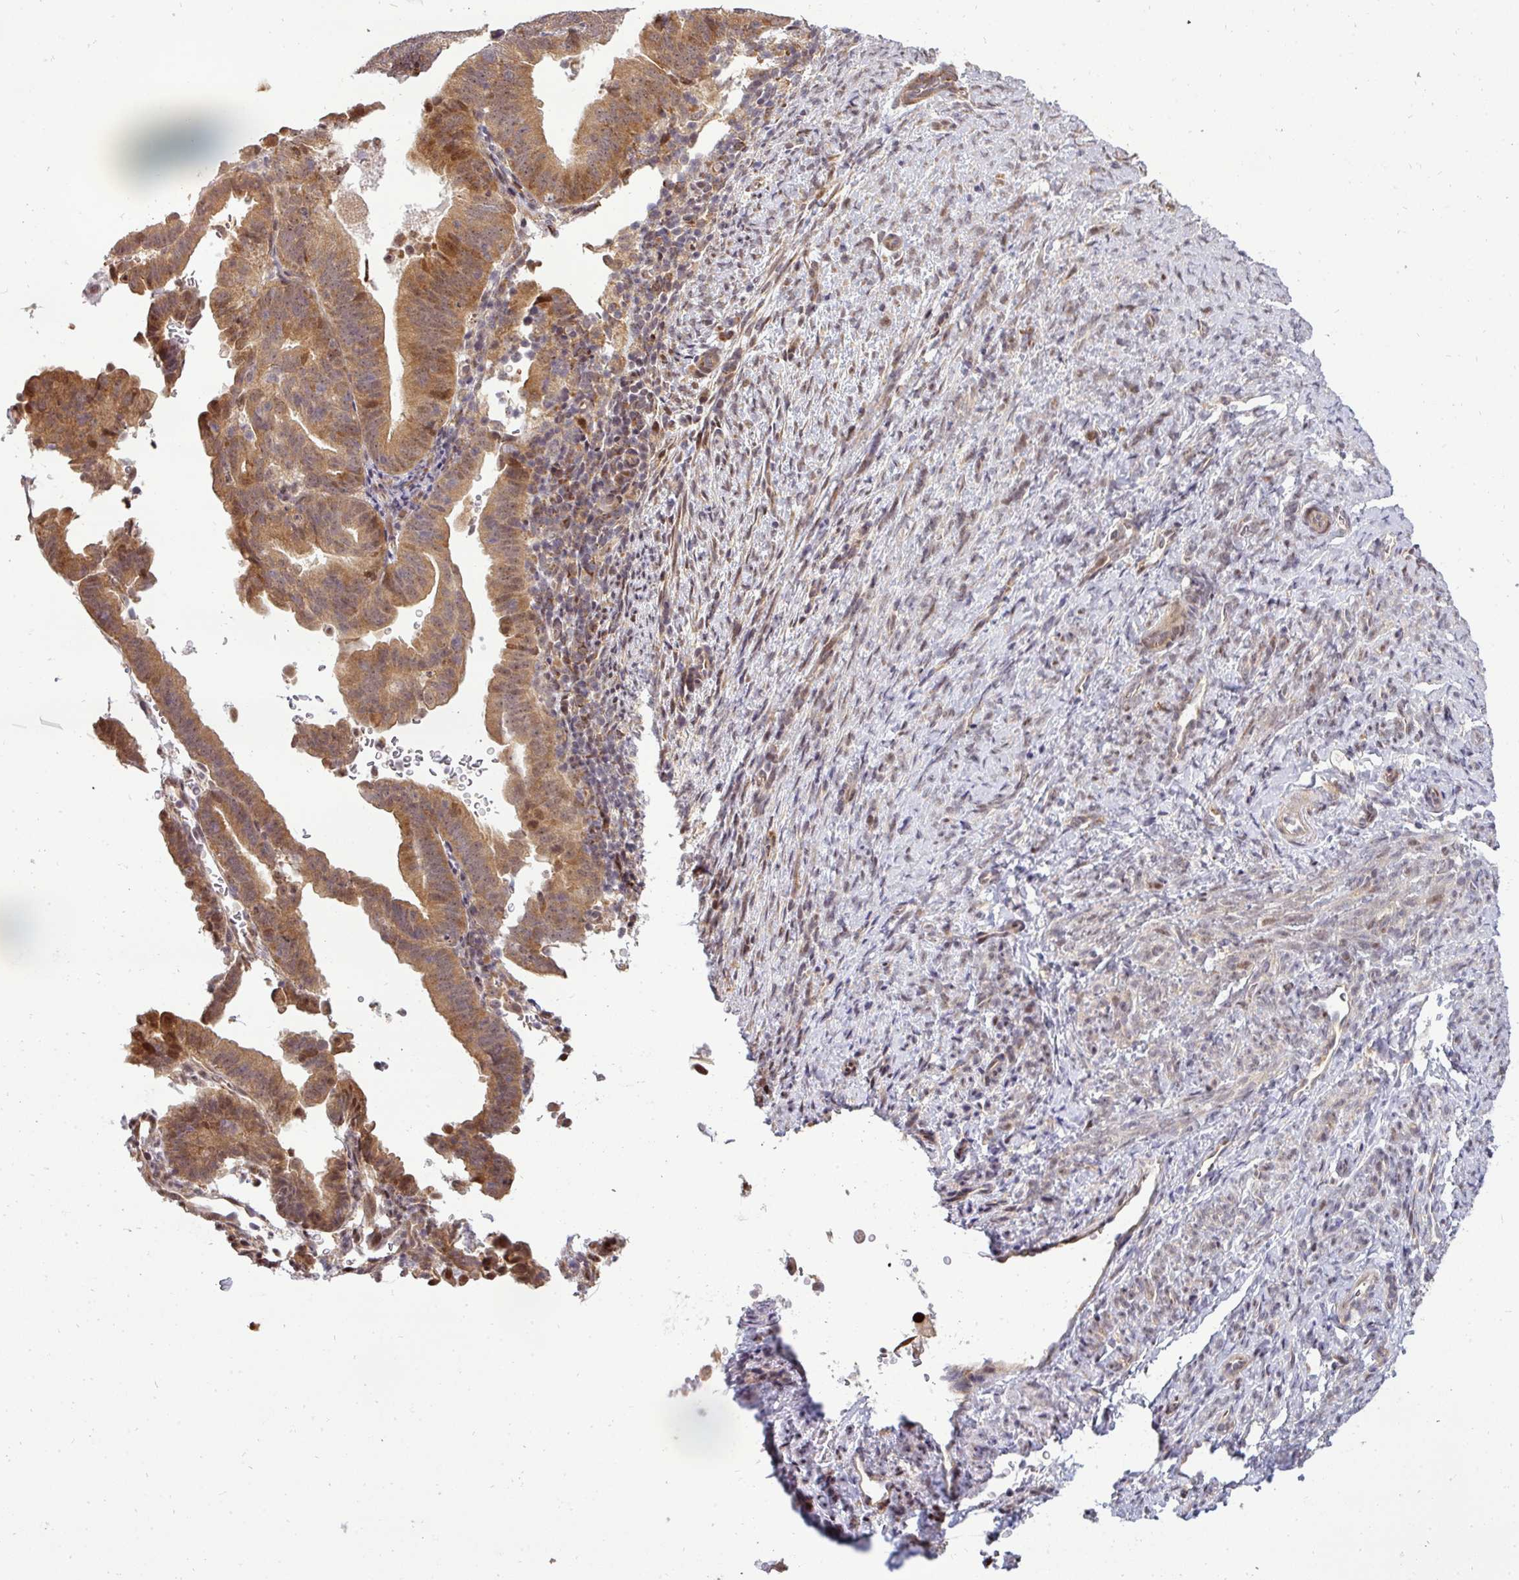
{"staining": {"intensity": "moderate", "quantity": ">75%", "location": "cytoplasmic/membranous,nuclear"}, "tissue": "endometrial cancer", "cell_type": "Tumor cells", "image_type": "cancer", "snomed": [{"axis": "morphology", "description": "Adenocarcinoma, NOS"}, {"axis": "topography", "description": "Endometrium"}], "caption": "An image of adenocarcinoma (endometrial) stained for a protein reveals moderate cytoplasmic/membranous and nuclear brown staining in tumor cells.", "gene": "PATZ1", "patient": {"sex": "female", "age": 70}}